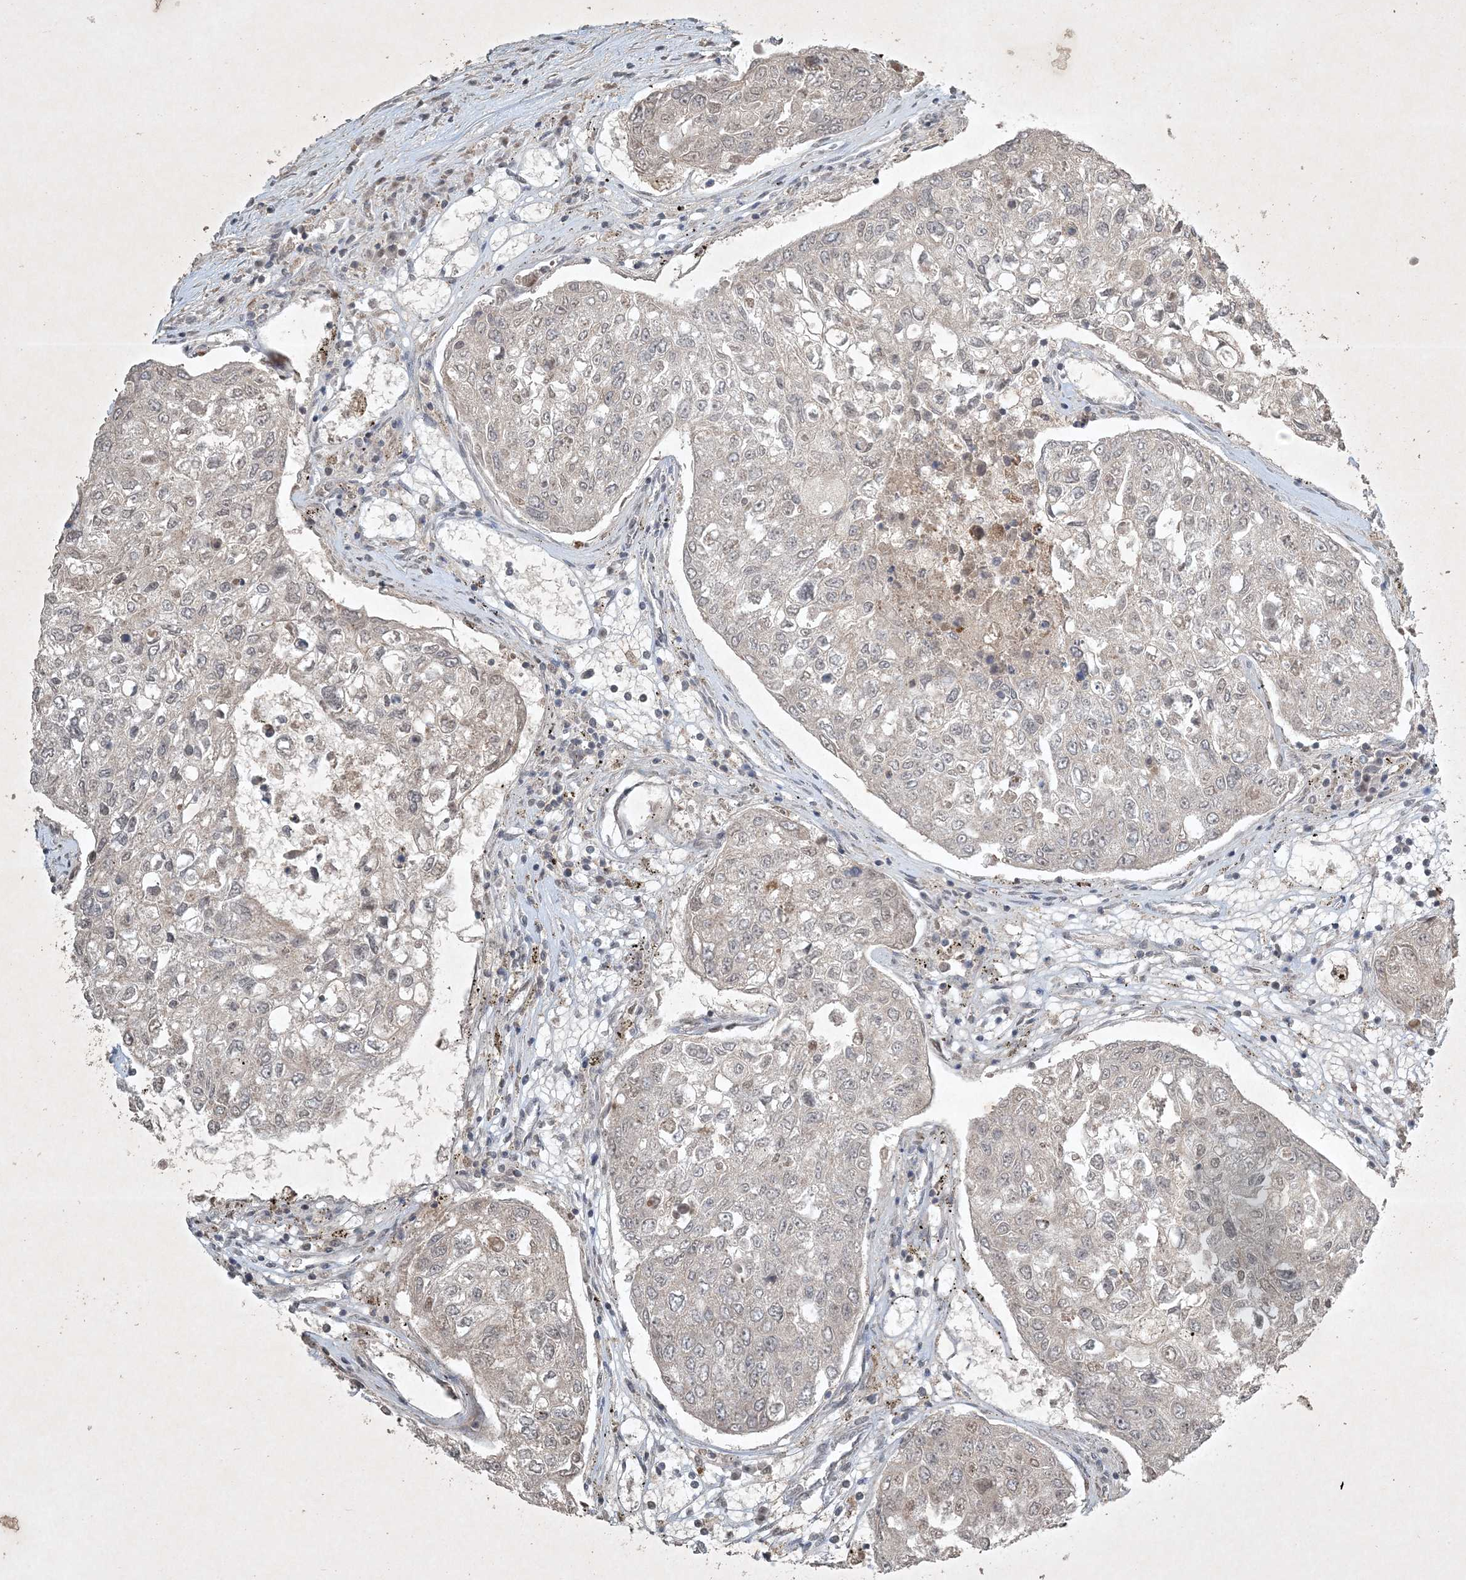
{"staining": {"intensity": "negative", "quantity": "none", "location": "none"}, "tissue": "urothelial cancer", "cell_type": "Tumor cells", "image_type": "cancer", "snomed": [{"axis": "morphology", "description": "Urothelial carcinoma, High grade"}, {"axis": "topography", "description": "Lymph node"}, {"axis": "topography", "description": "Urinary bladder"}], "caption": "This is an immunohistochemistry (IHC) photomicrograph of urothelial carcinoma (high-grade). There is no expression in tumor cells.", "gene": "TNFAIP6", "patient": {"sex": "male", "age": 51}}